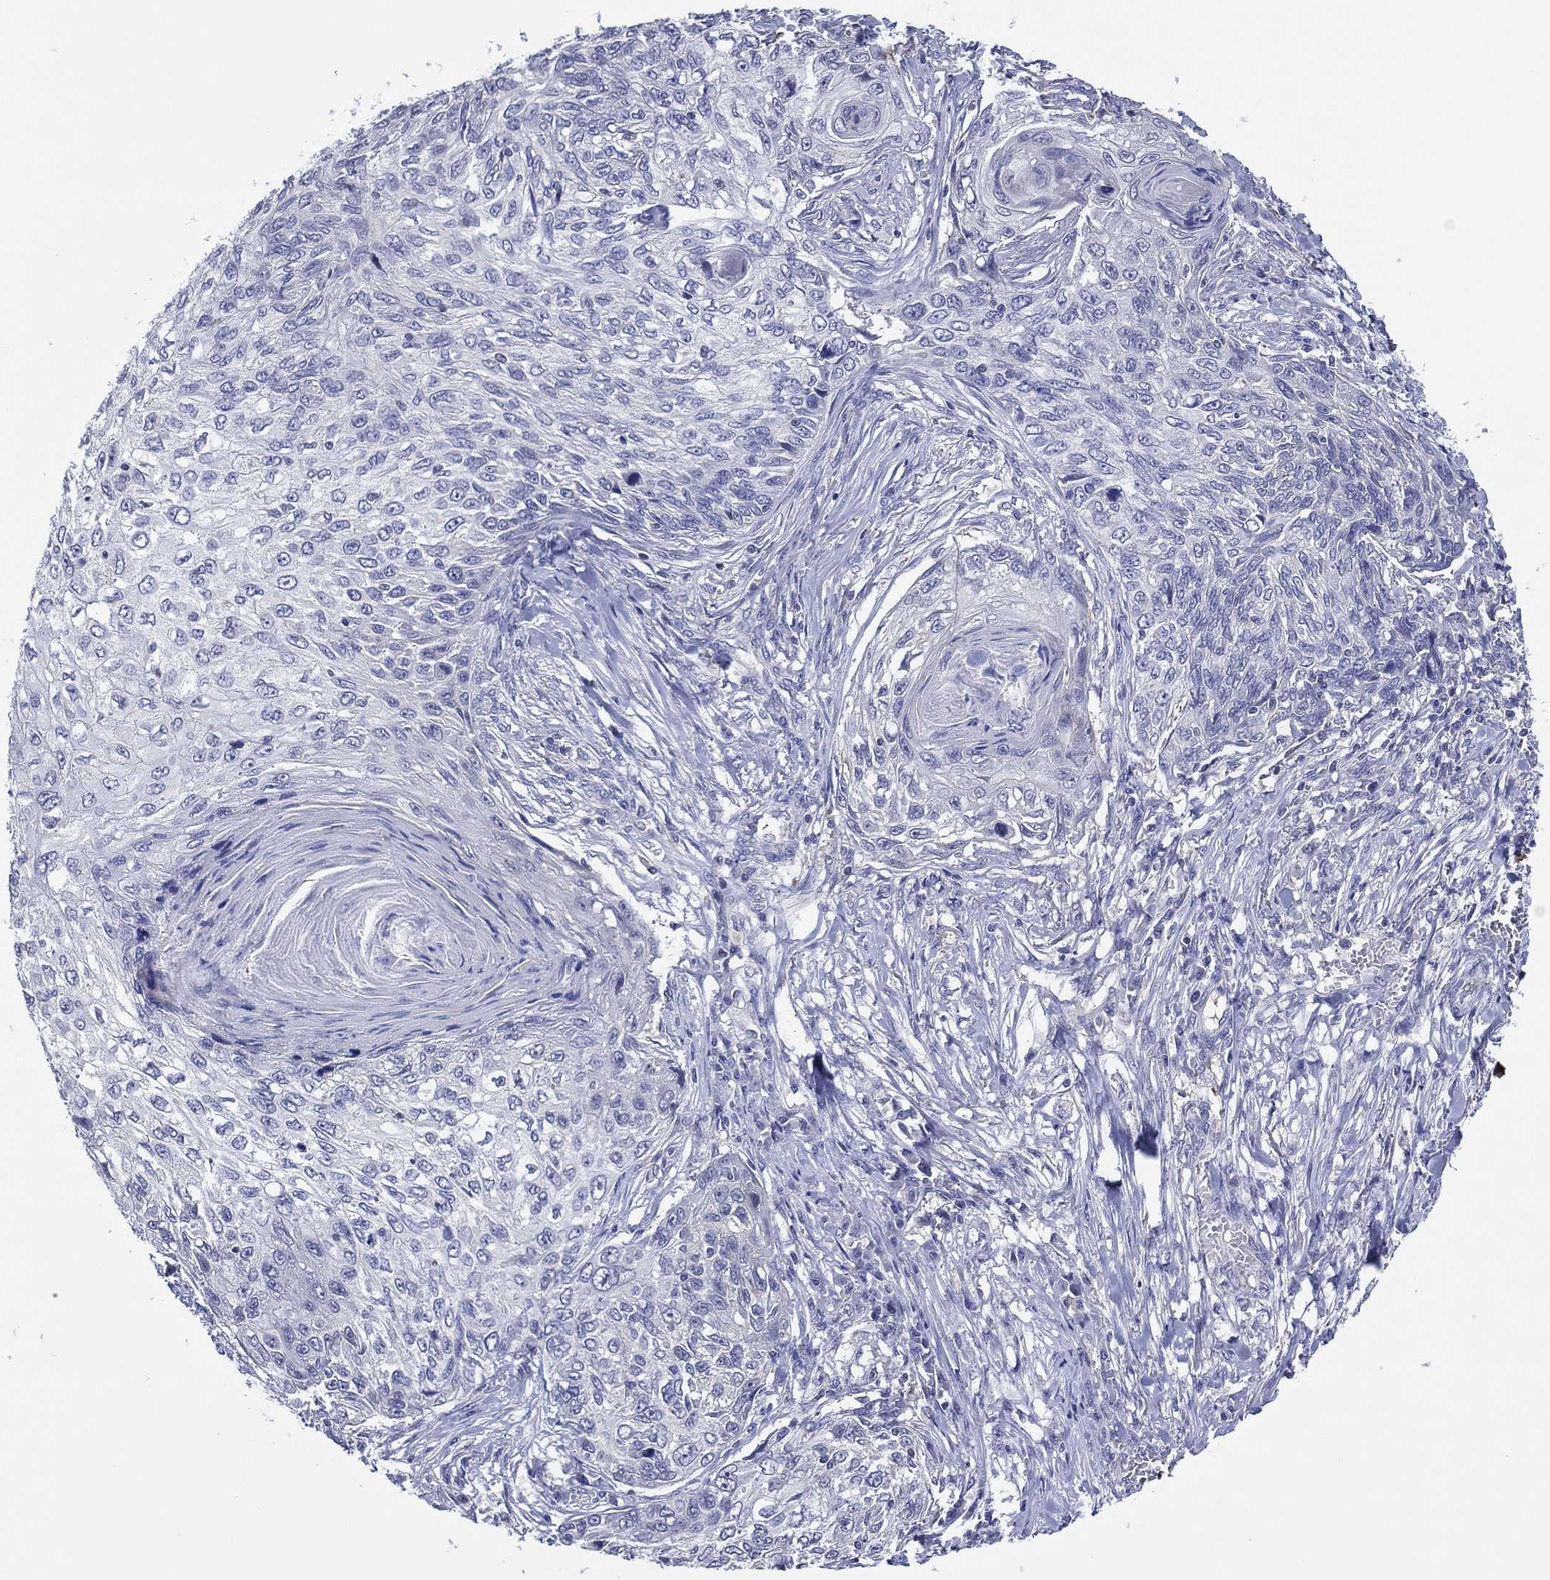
{"staining": {"intensity": "negative", "quantity": "none", "location": "none"}, "tissue": "skin cancer", "cell_type": "Tumor cells", "image_type": "cancer", "snomed": [{"axis": "morphology", "description": "Squamous cell carcinoma, NOS"}, {"axis": "topography", "description": "Skin"}], "caption": "Immunohistochemistry (IHC) image of neoplastic tissue: squamous cell carcinoma (skin) stained with DAB (3,3'-diaminobenzidine) reveals no significant protein expression in tumor cells.", "gene": "TRIM31", "patient": {"sex": "male", "age": 92}}